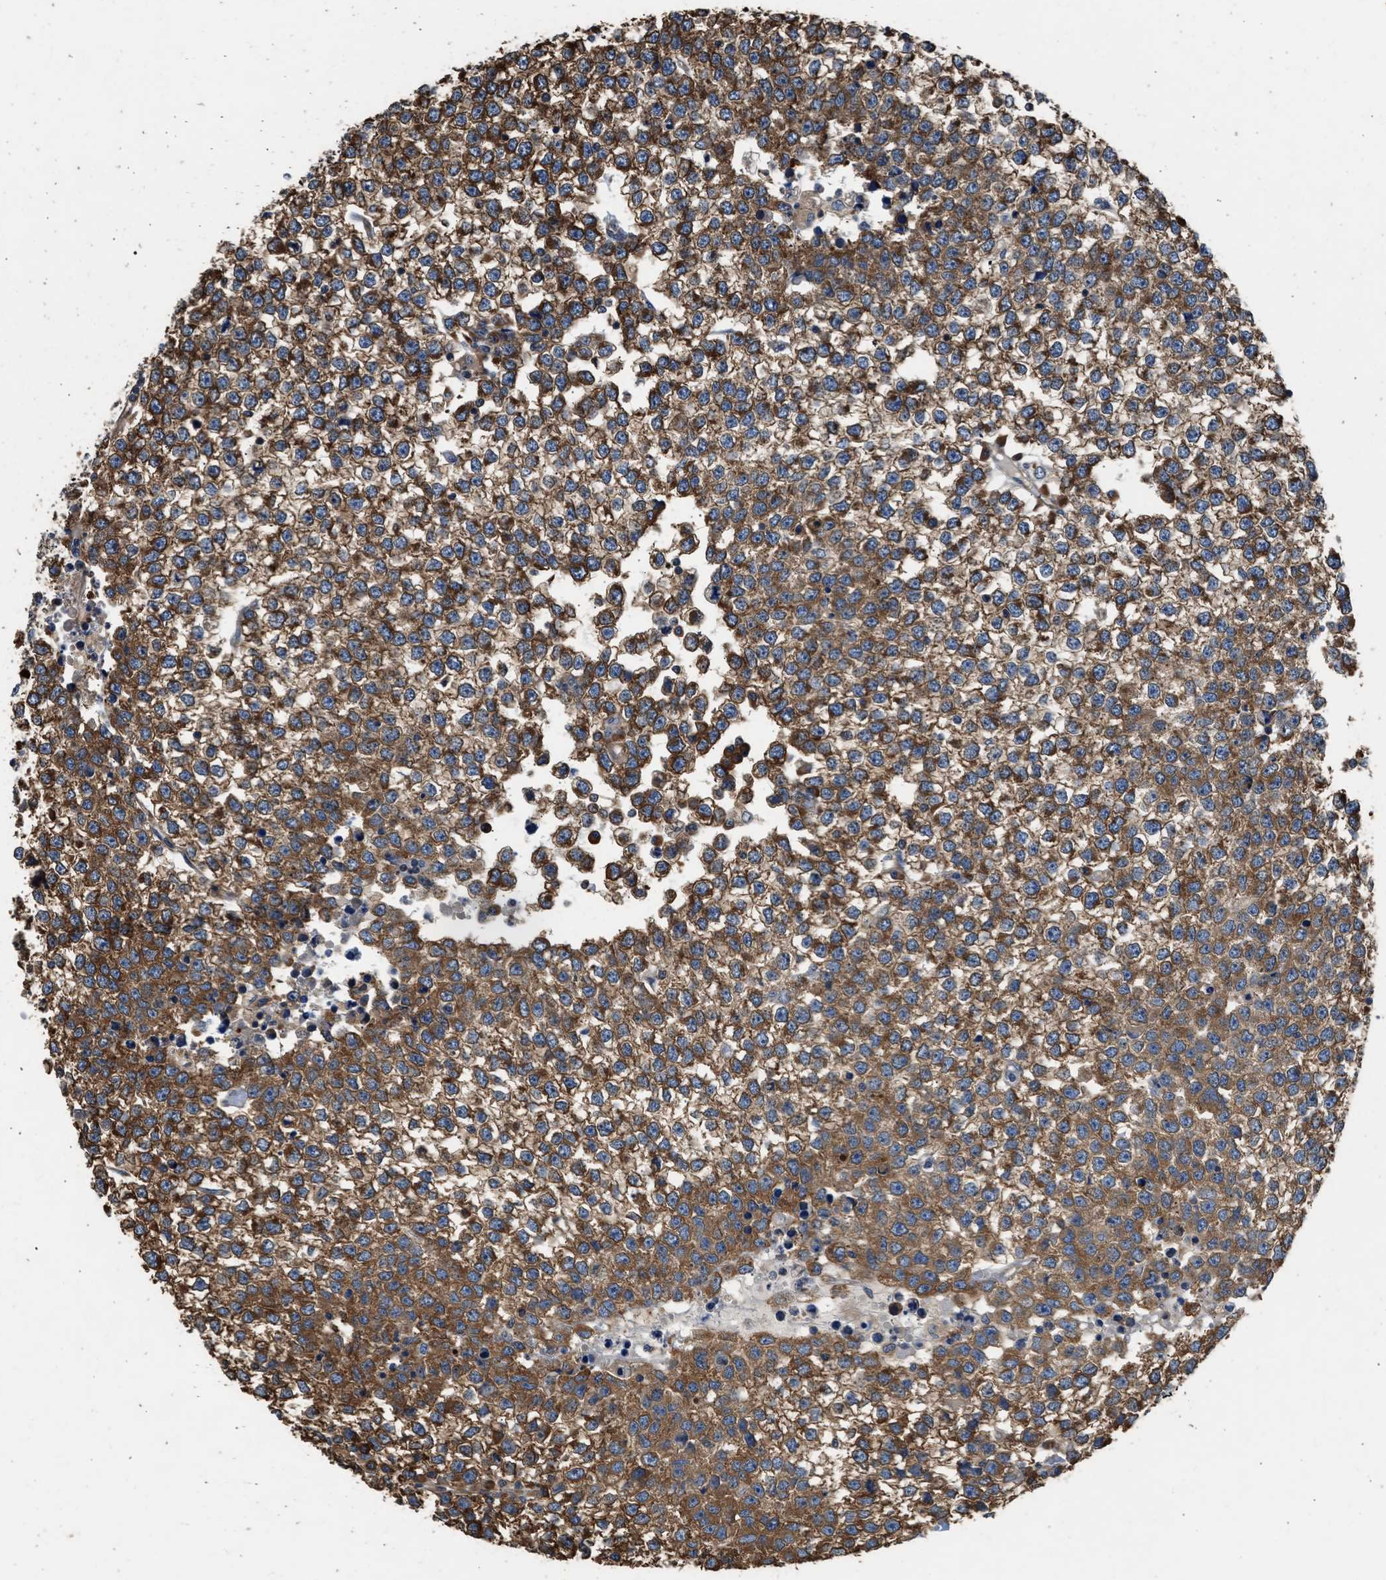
{"staining": {"intensity": "strong", "quantity": ">75%", "location": "cytoplasmic/membranous"}, "tissue": "testis cancer", "cell_type": "Tumor cells", "image_type": "cancer", "snomed": [{"axis": "morphology", "description": "Seminoma, NOS"}, {"axis": "topography", "description": "Testis"}], "caption": "Human seminoma (testis) stained with a brown dye displays strong cytoplasmic/membranous positive positivity in about >75% of tumor cells.", "gene": "SLC36A4", "patient": {"sex": "male", "age": 65}}